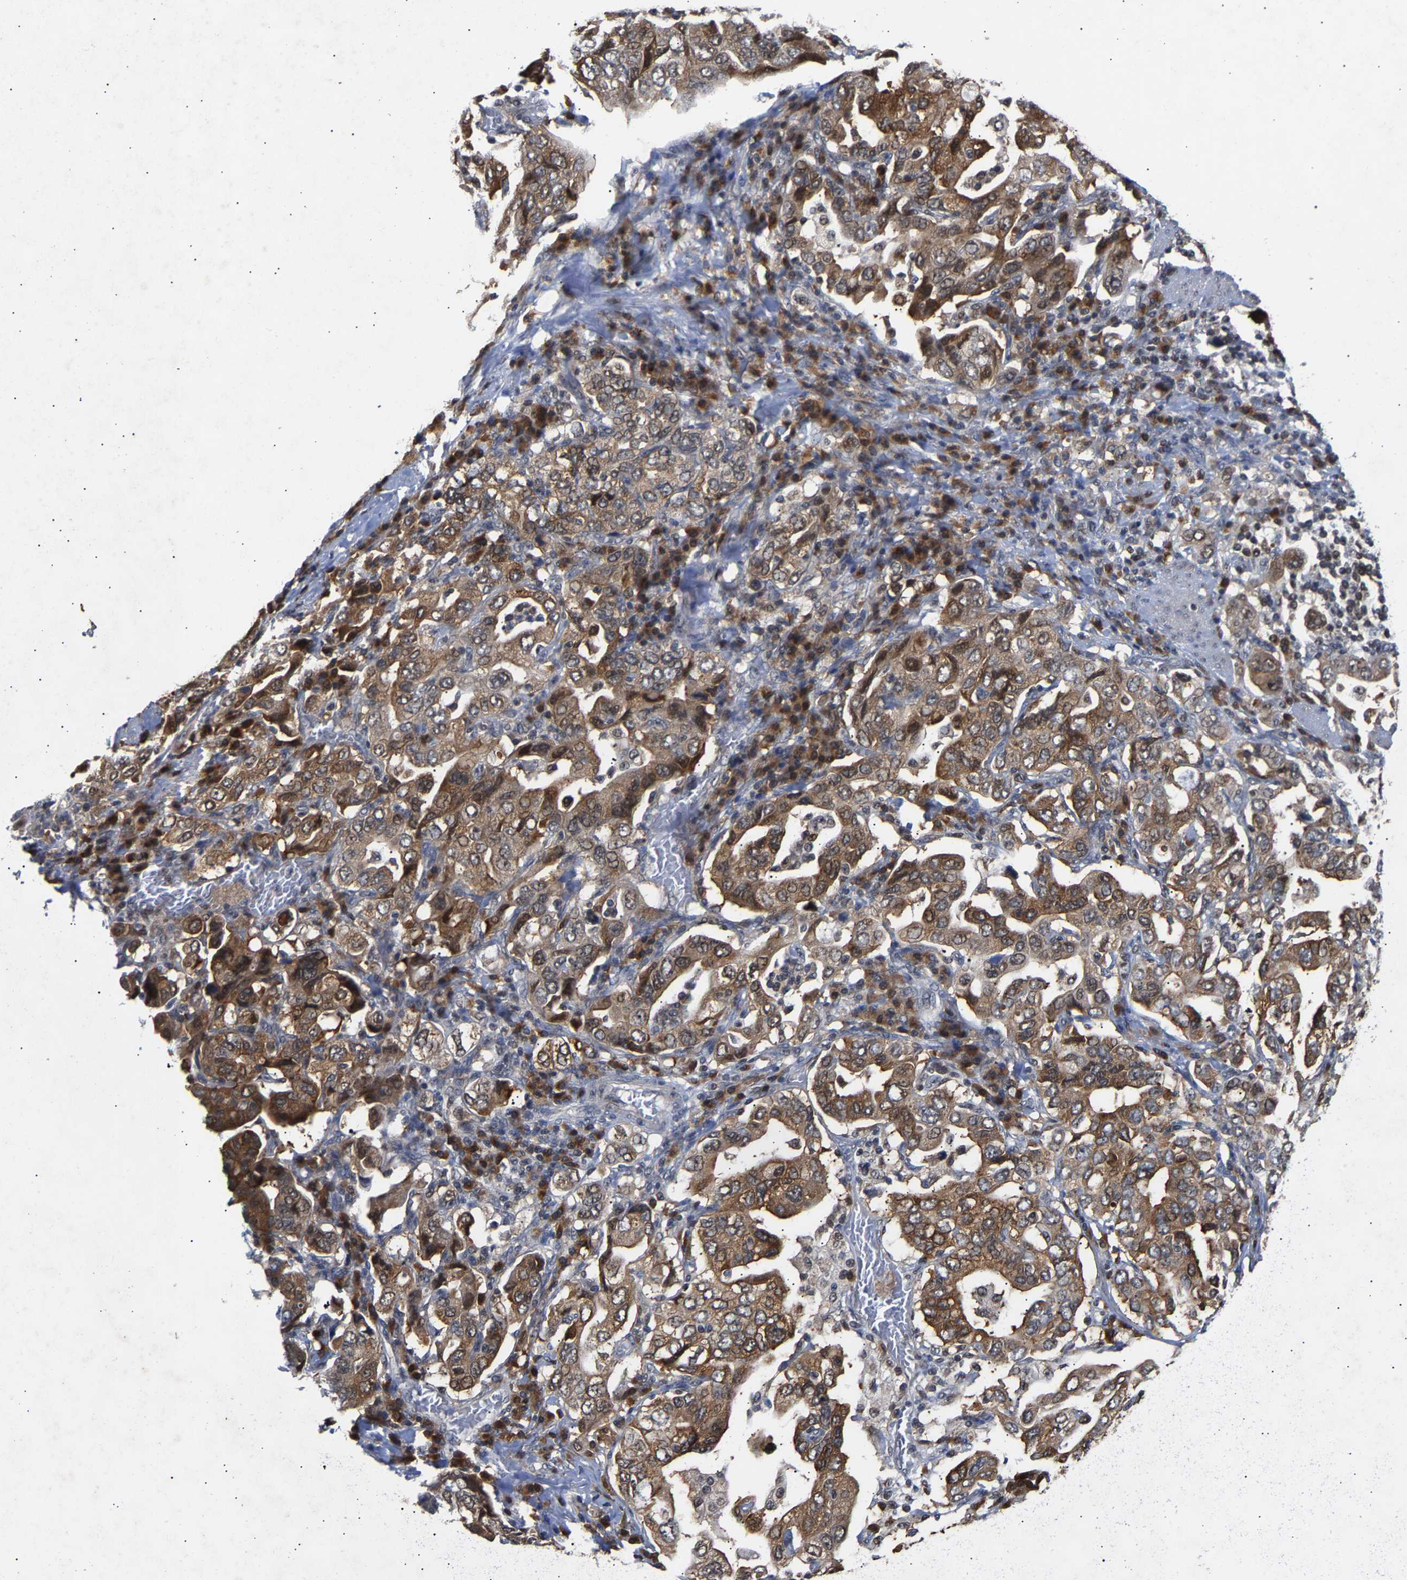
{"staining": {"intensity": "moderate", "quantity": ">75%", "location": "cytoplasmic/membranous"}, "tissue": "stomach cancer", "cell_type": "Tumor cells", "image_type": "cancer", "snomed": [{"axis": "morphology", "description": "Adenocarcinoma, NOS"}, {"axis": "topography", "description": "Stomach, upper"}], "caption": "Stomach adenocarcinoma stained with a brown dye displays moderate cytoplasmic/membranous positive expression in about >75% of tumor cells.", "gene": "CLIP2", "patient": {"sex": "male", "age": 62}}